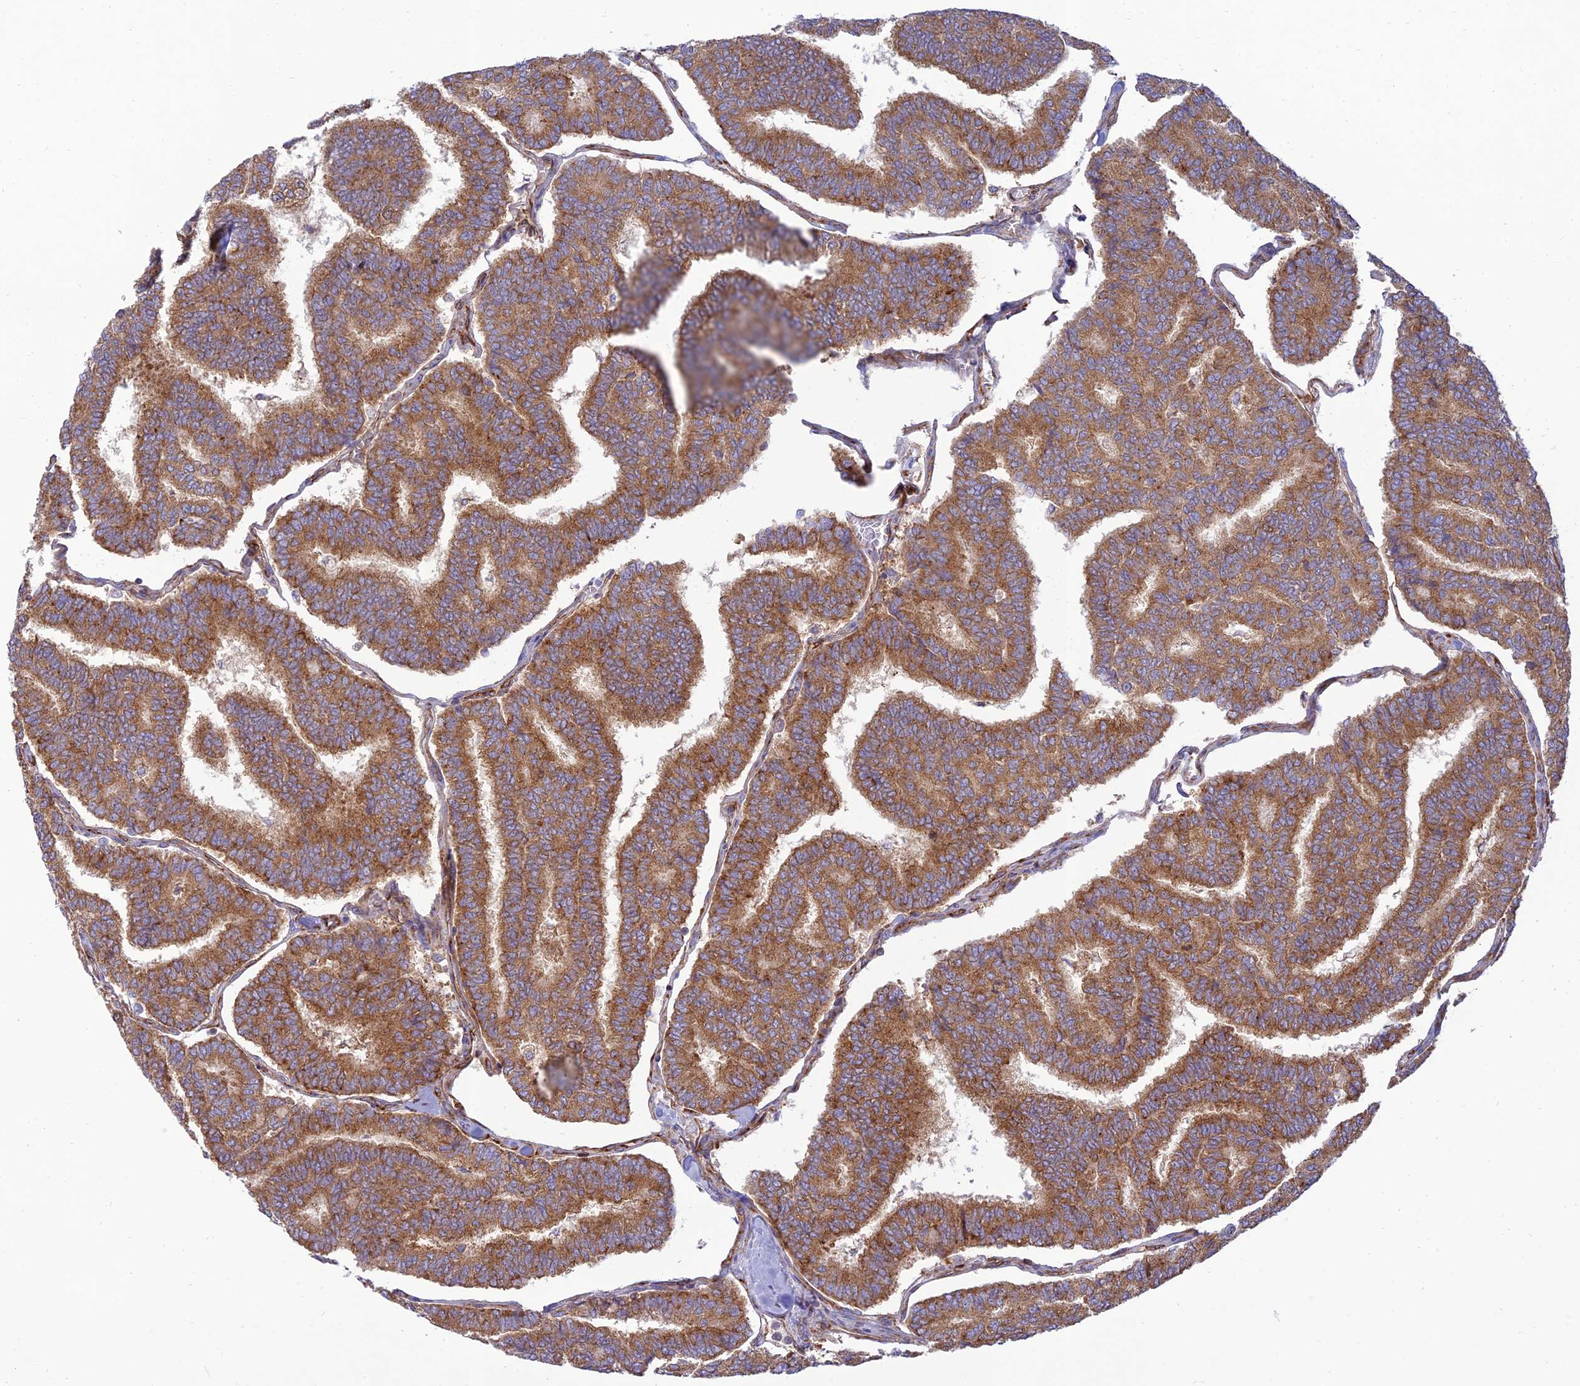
{"staining": {"intensity": "moderate", "quantity": ">75%", "location": "cytoplasmic/membranous"}, "tissue": "thyroid cancer", "cell_type": "Tumor cells", "image_type": "cancer", "snomed": [{"axis": "morphology", "description": "Papillary adenocarcinoma, NOS"}, {"axis": "topography", "description": "Thyroid gland"}], "caption": "Approximately >75% of tumor cells in human thyroid cancer reveal moderate cytoplasmic/membranous protein positivity as visualized by brown immunohistochemical staining.", "gene": "PIMREG", "patient": {"sex": "female", "age": 35}}